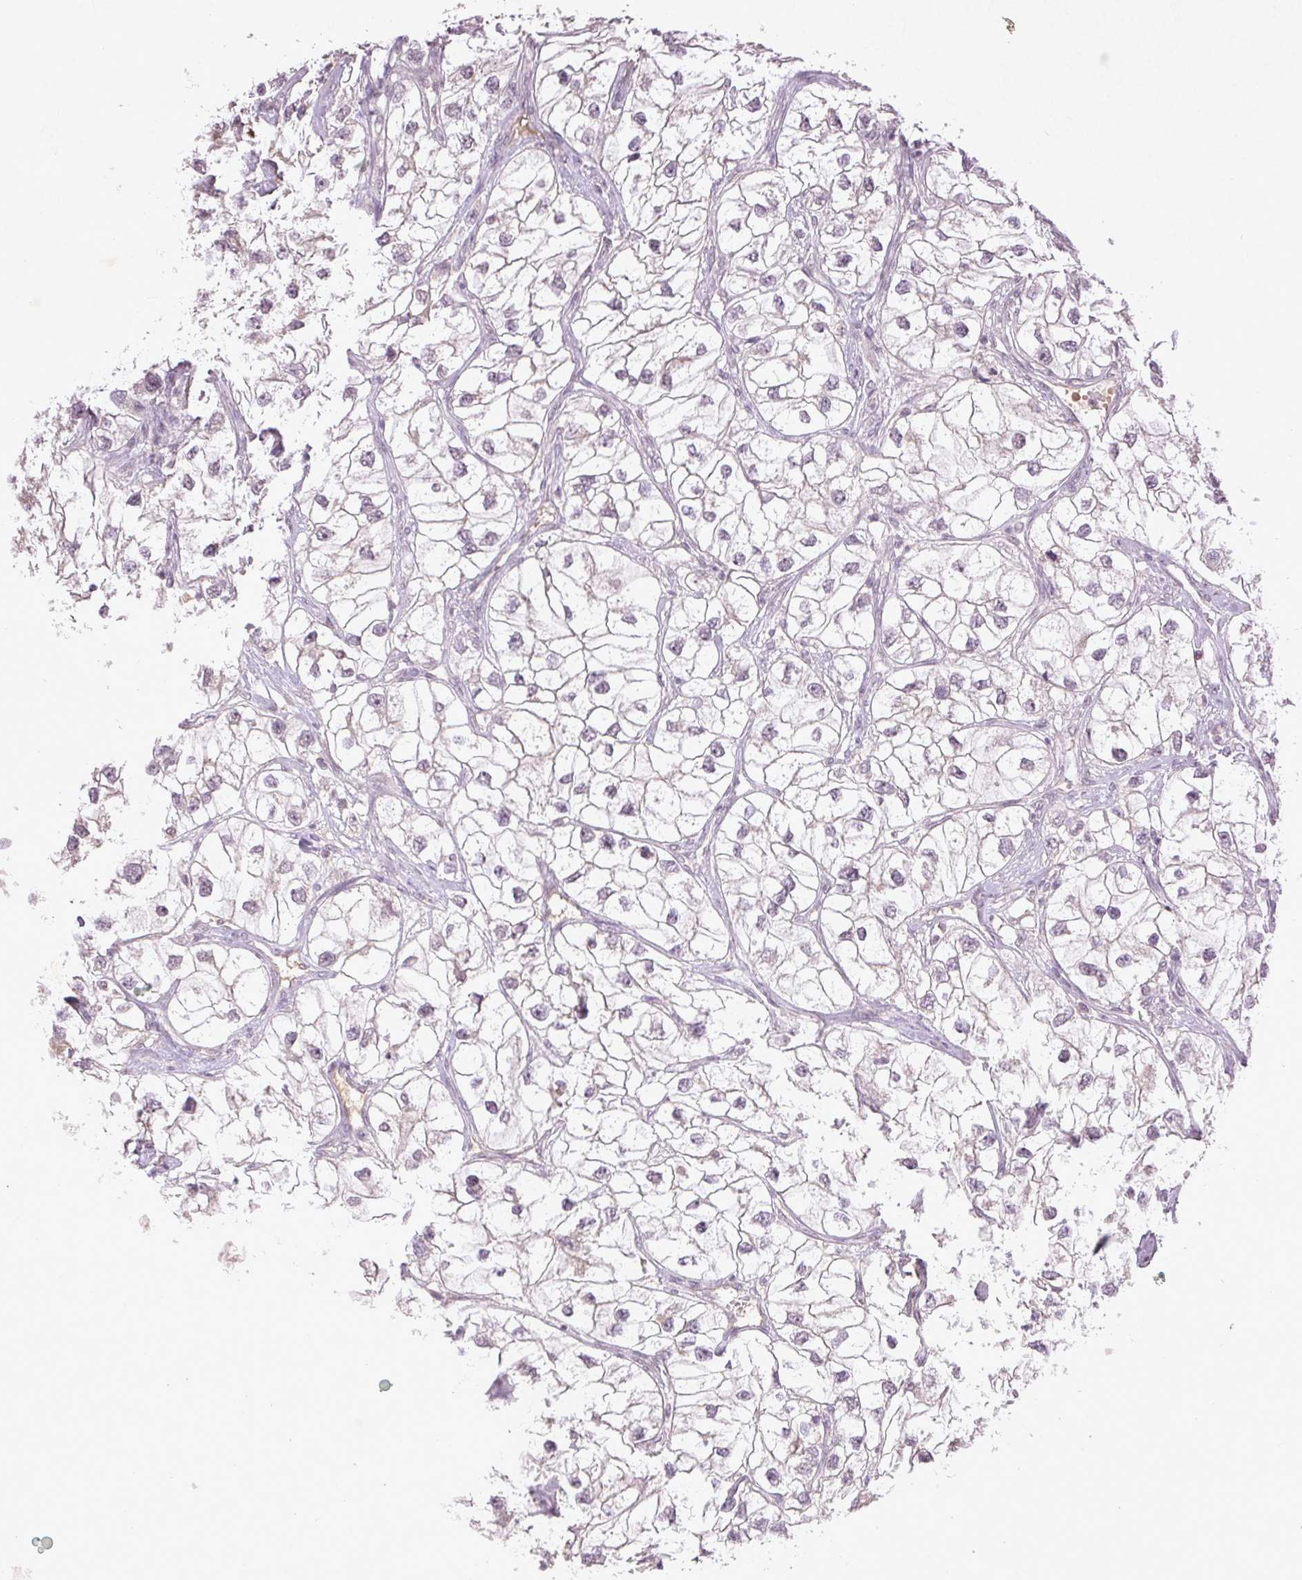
{"staining": {"intensity": "negative", "quantity": "none", "location": "none"}, "tissue": "renal cancer", "cell_type": "Tumor cells", "image_type": "cancer", "snomed": [{"axis": "morphology", "description": "Adenocarcinoma, NOS"}, {"axis": "topography", "description": "Kidney"}], "caption": "High power microscopy micrograph of an immunohistochemistry photomicrograph of adenocarcinoma (renal), revealing no significant expression in tumor cells.", "gene": "FAM168B", "patient": {"sex": "male", "age": 59}}